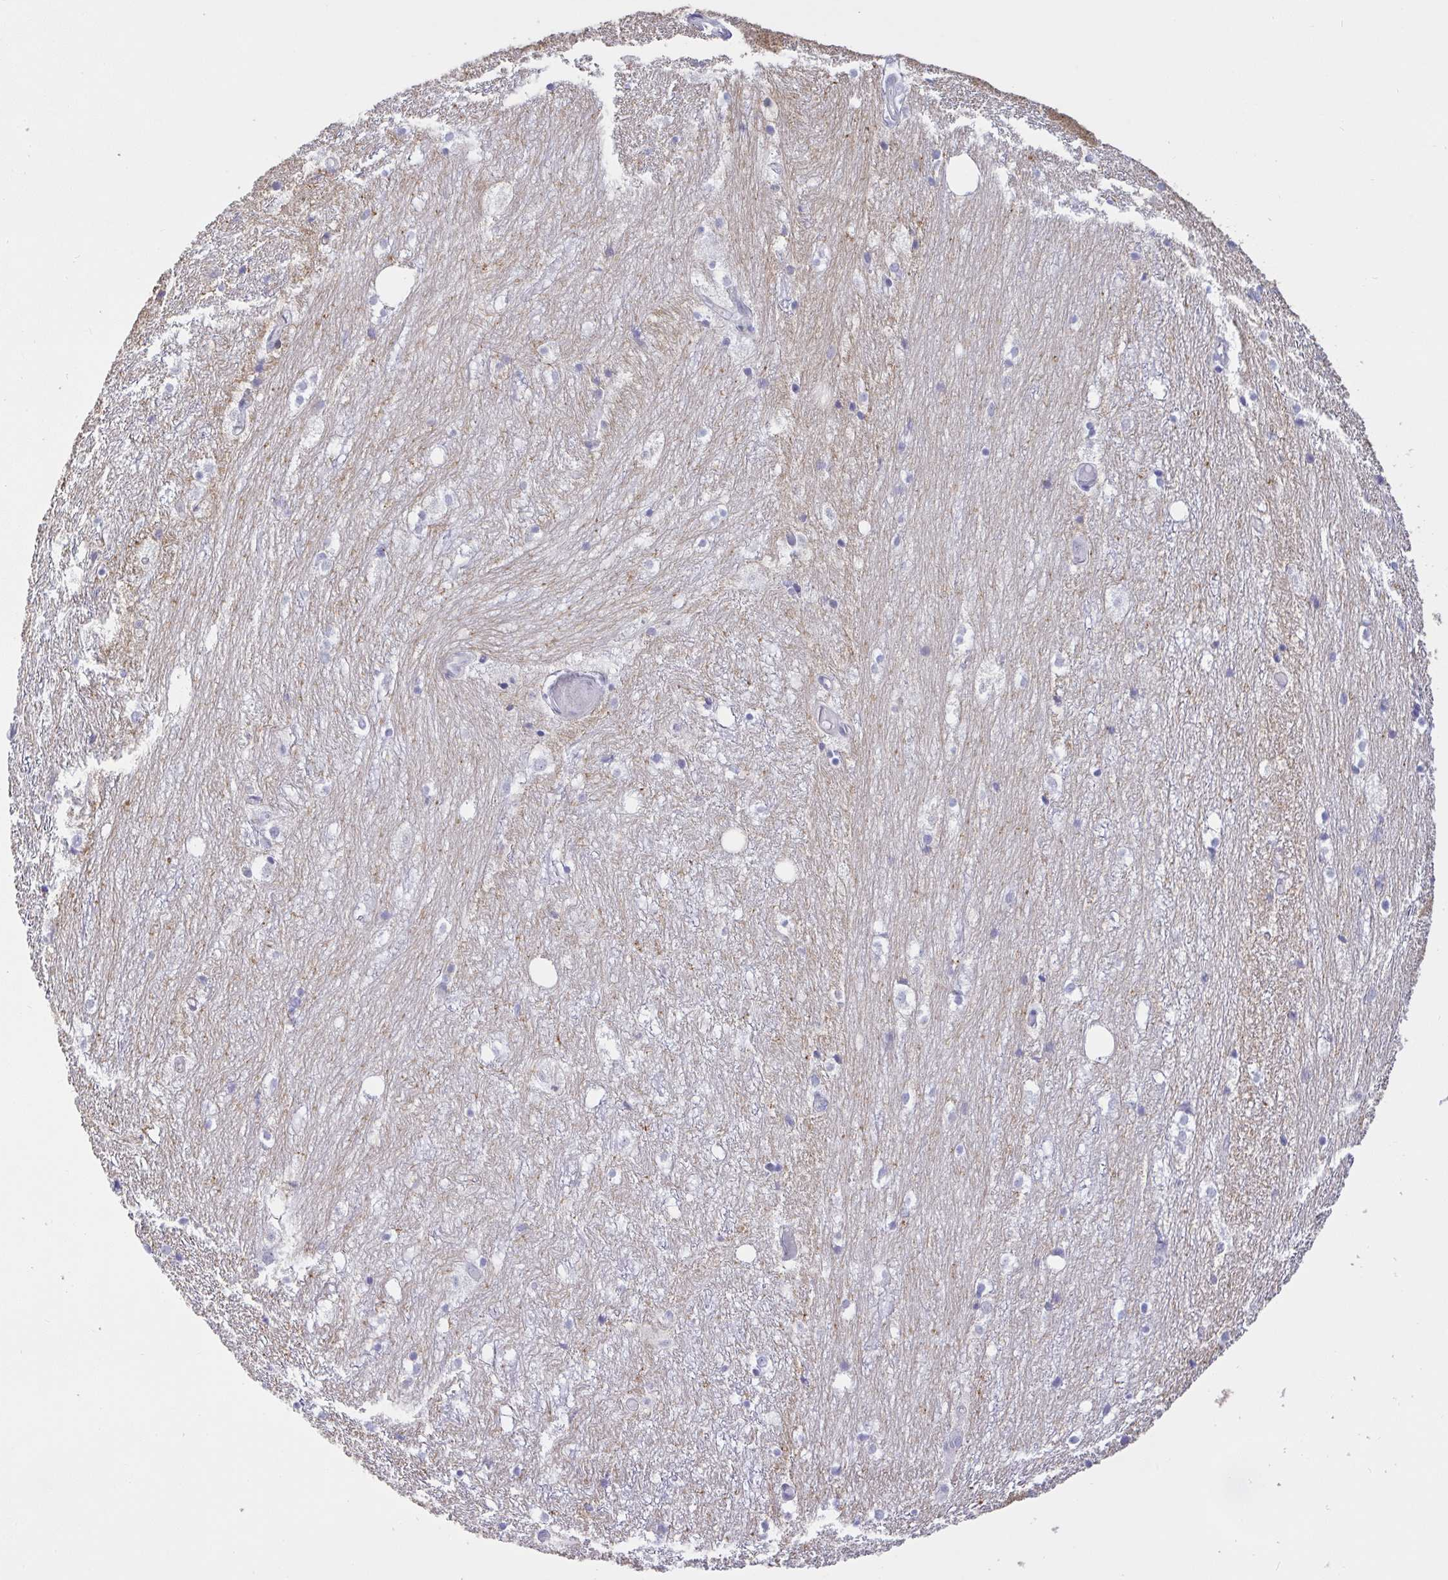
{"staining": {"intensity": "negative", "quantity": "none", "location": "none"}, "tissue": "hippocampus", "cell_type": "Glial cells", "image_type": "normal", "snomed": [{"axis": "morphology", "description": "Normal tissue, NOS"}, {"axis": "topography", "description": "Hippocampus"}], "caption": "Glial cells show no significant positivity in unremarkable hippocampus. (DAB (3,3'-diaminobenzidine) immunohistochemistry (IHC), high magnification).", "gene": "ZNF554", "patient": {"sex": "female", "age": 52}}